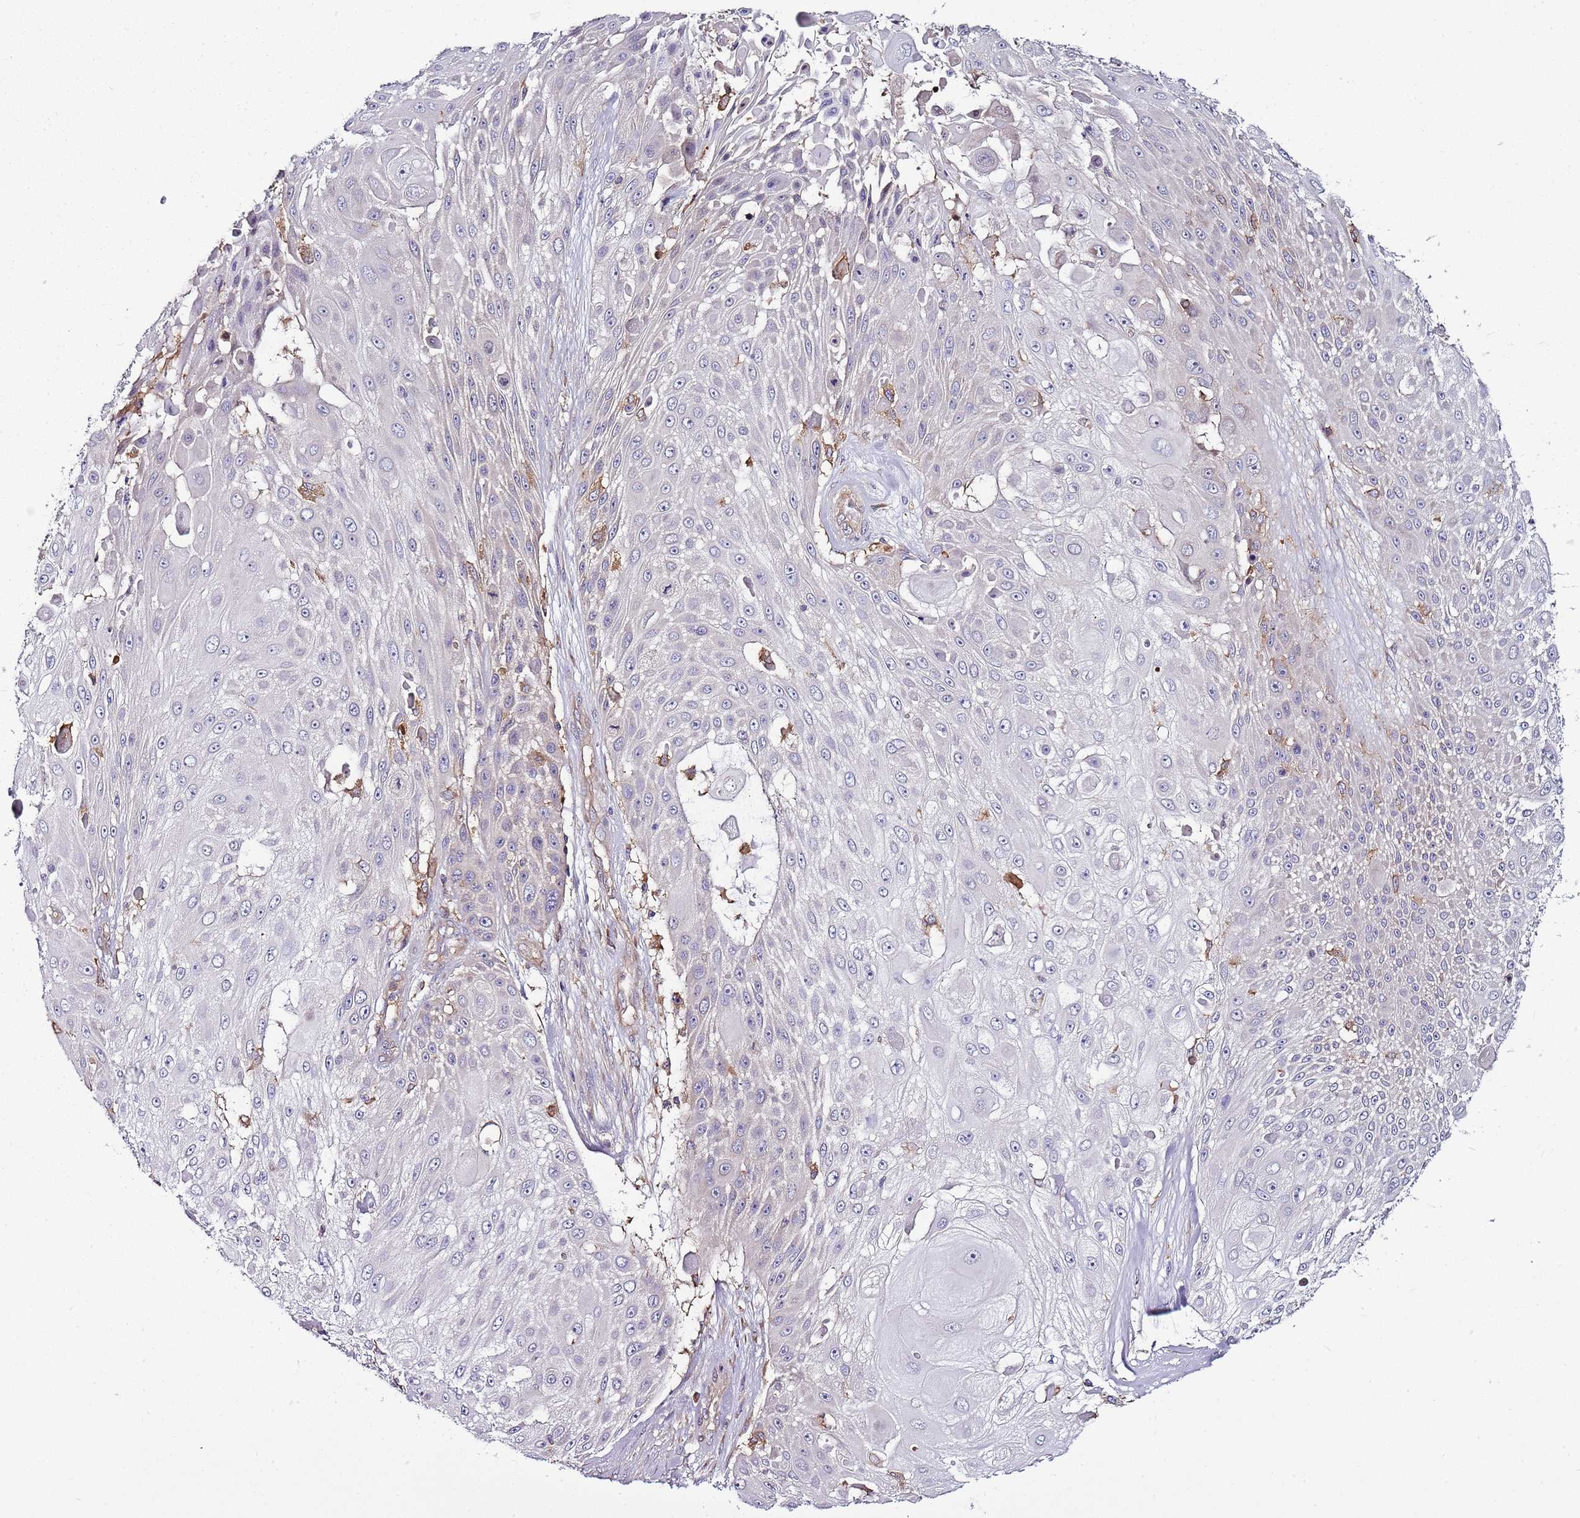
{"staining": {"intensity": "negative", "quantity": "none", "location": "none"}, "tissue": "skin cancer", "cell_type": "Tumor cells", "image_type": "cancer", "snomed": [{"axis": "morphology", "description": "Squamous cell carcinoma, NOS"}, {"axis": "topography", "description": "Skin"}], "caption": "Protein analysis of skin squamous cell carcinoma reveals no significant positivity in tumor cells.", "gene": "ATXN2L", "patient": {"sex": "female", "age": 86}}